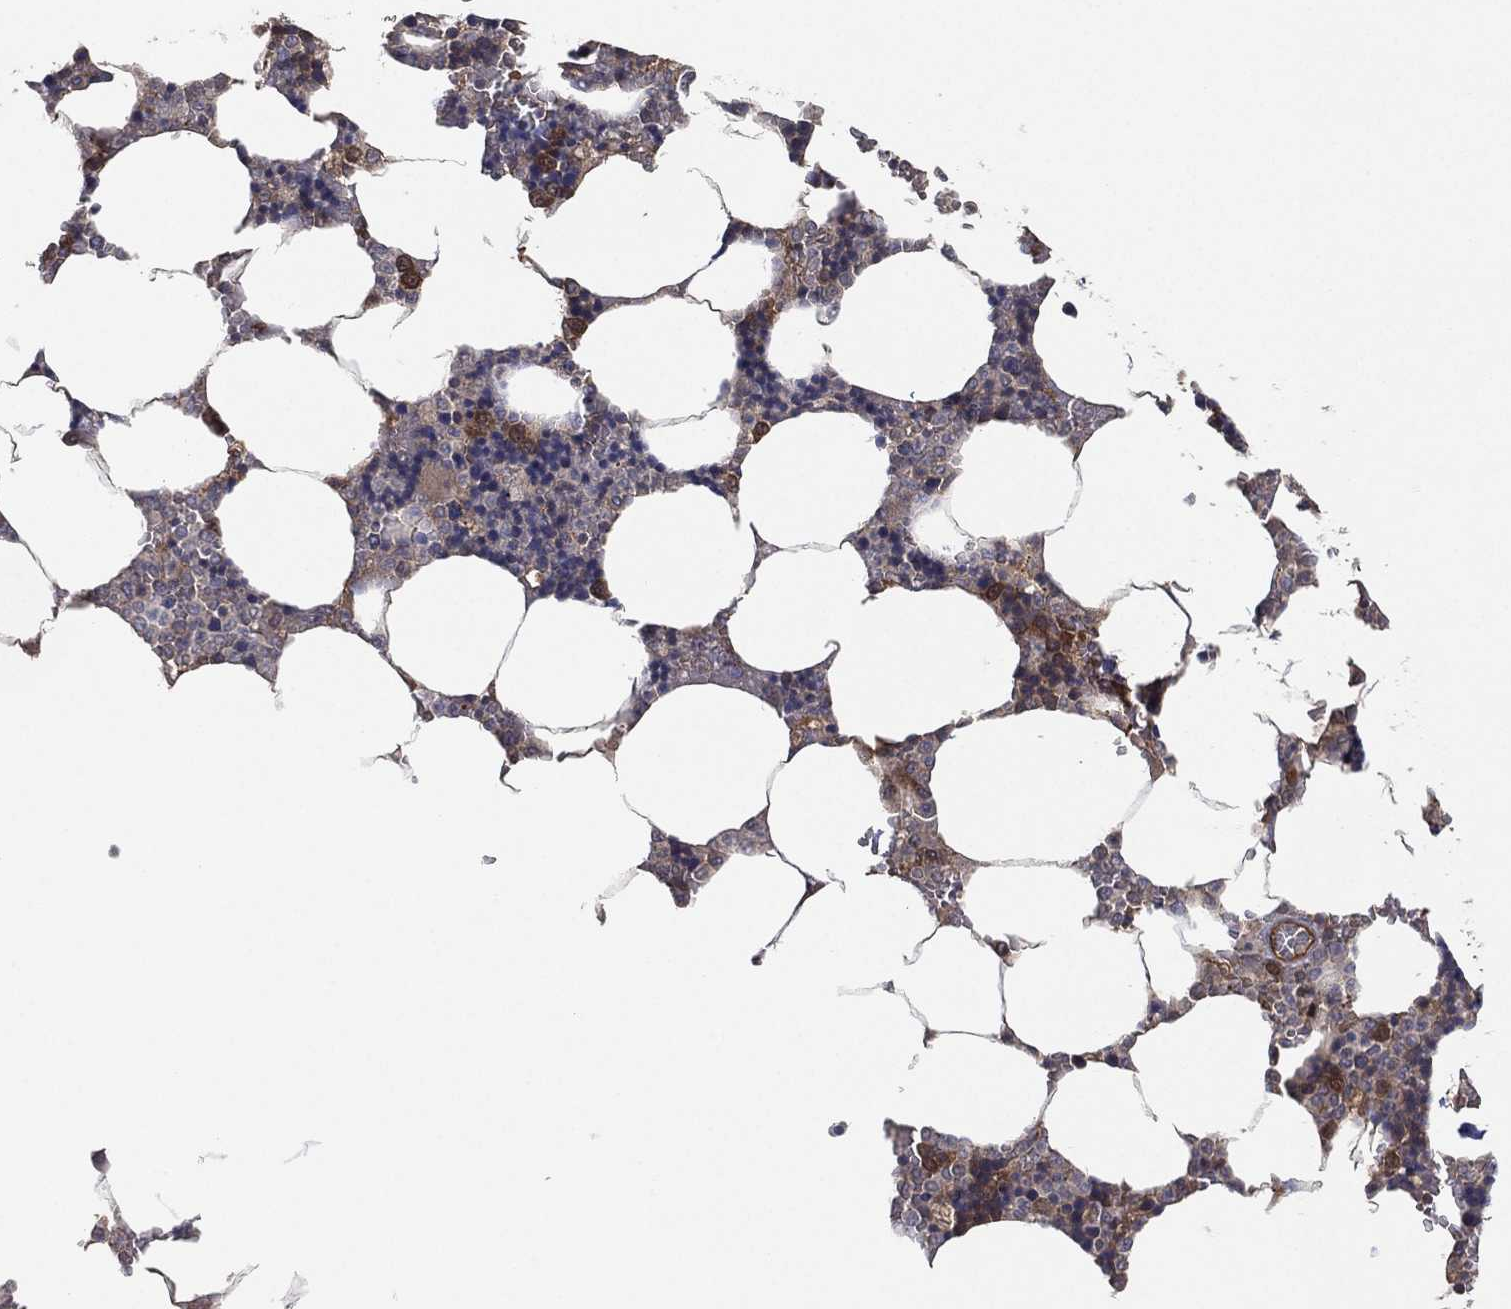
{"staining": {"intensity": "moderate", "quantity": "<25%", "location": "cytoplasmic/membranous"}, "tissue": "bone marrow", "cell_type": "Hematopoietic cells", "image_type": "normal", "snomed": [{"axis": "morphology", "description": "Normal tissue, NOS"}, {"axis": "topography", "description": "Bone marrow"}], "caption": "A brown stain shows moderate cytoplasmic/membranous staining of a protein in hematopoietic cells of benign bone marrow. The staining was performed using DAB, with brown indicating positive protein expression. Nuclei are stained blue with hematoxylin.", "gene": "PSMG4", "patient": {"sex": "male", "age": 63}}